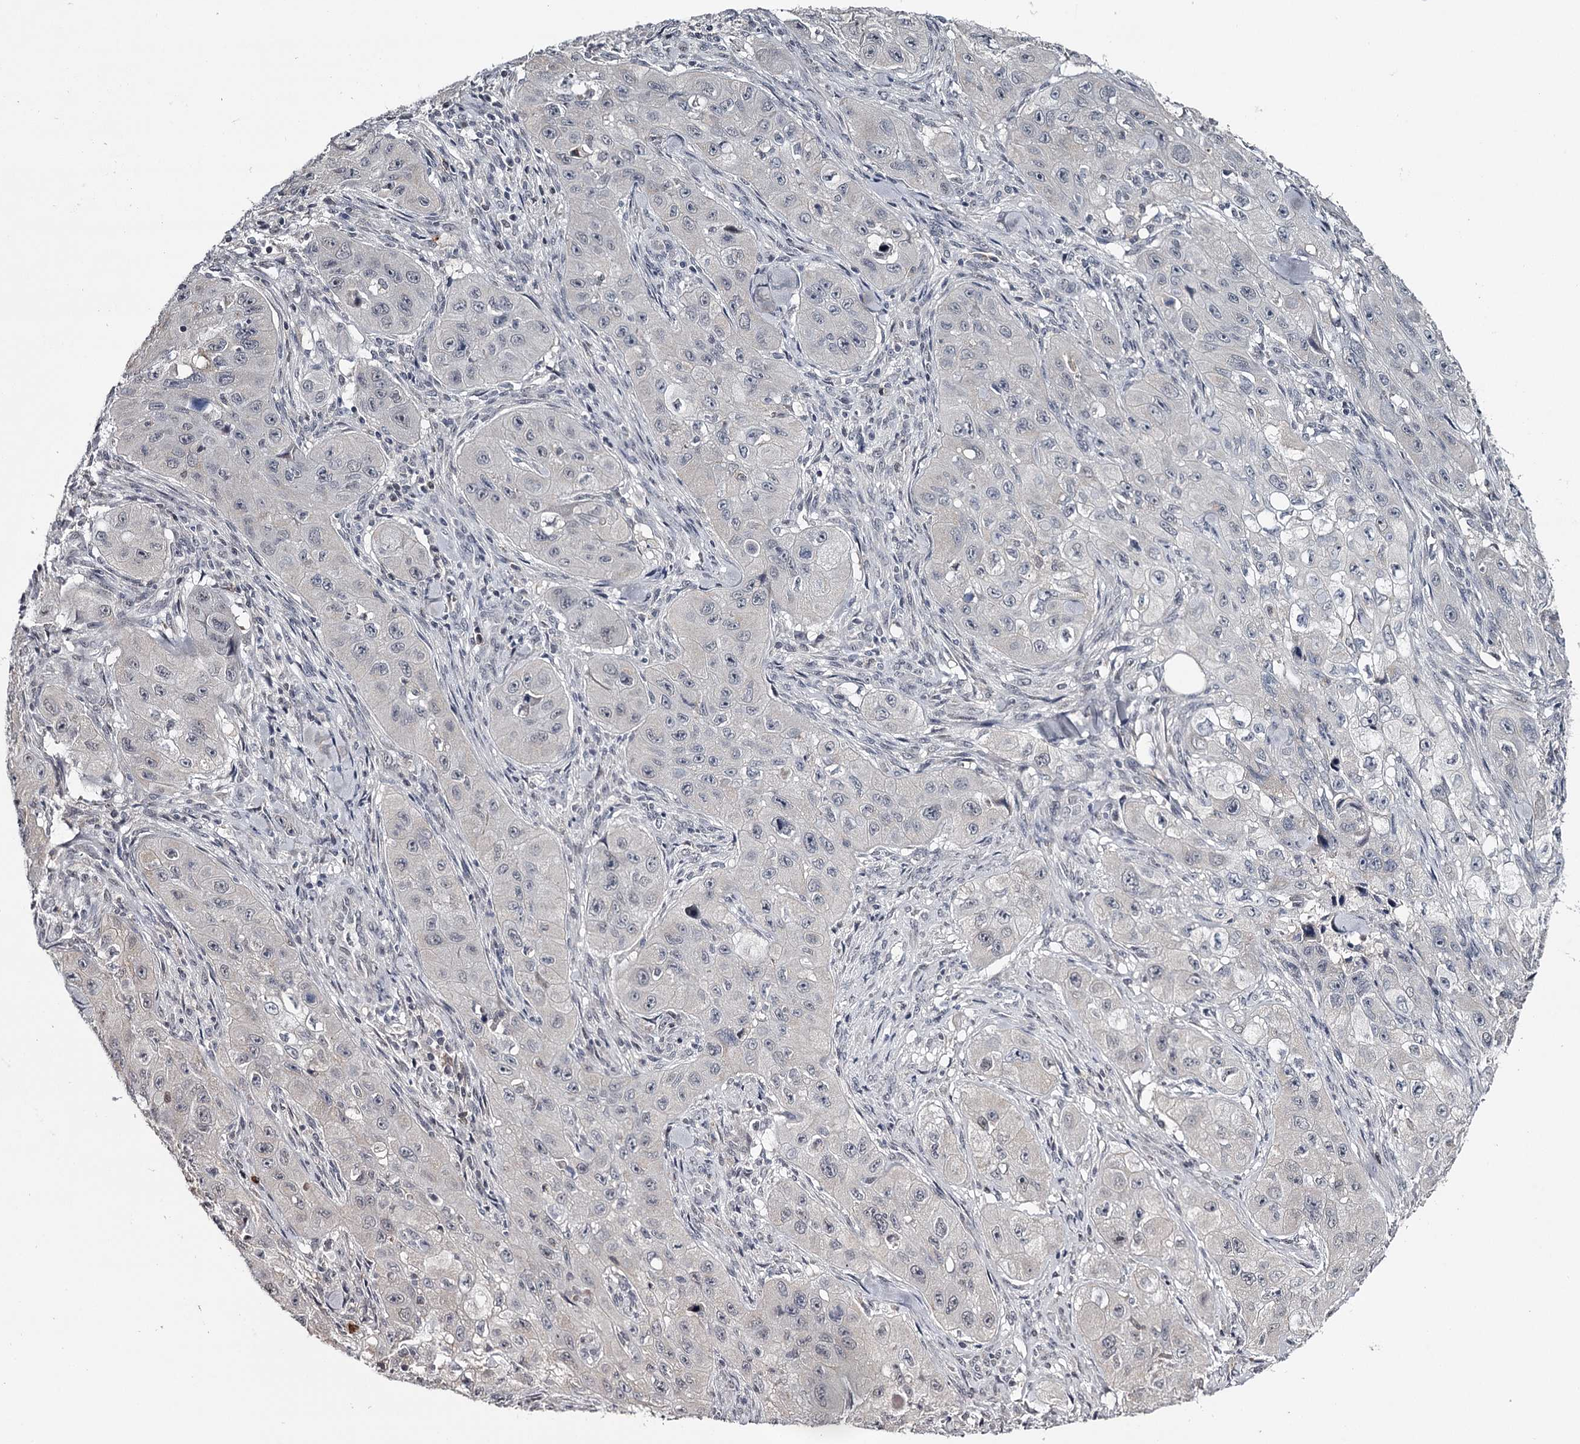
{"staining": {"intensity": "negative", "quantity": "none", "location": "none"}, "tissue": "skin cancer", "cell_type": "Tumor cells", "image_type": "cancer", "snomed": [{"axis": "morphology", "description": "Squamous cell carcinoma, NOS"}, {"axis": "topography", "description": "Skin"}, {"axis": "topography", "description": "Subcutis"}], "caption": "There is no significant positivity in tumor cells of squamous cell carcinoma (skin).", "gene": "GTSF1", "patient": {"sex": "male", "age": 73}}